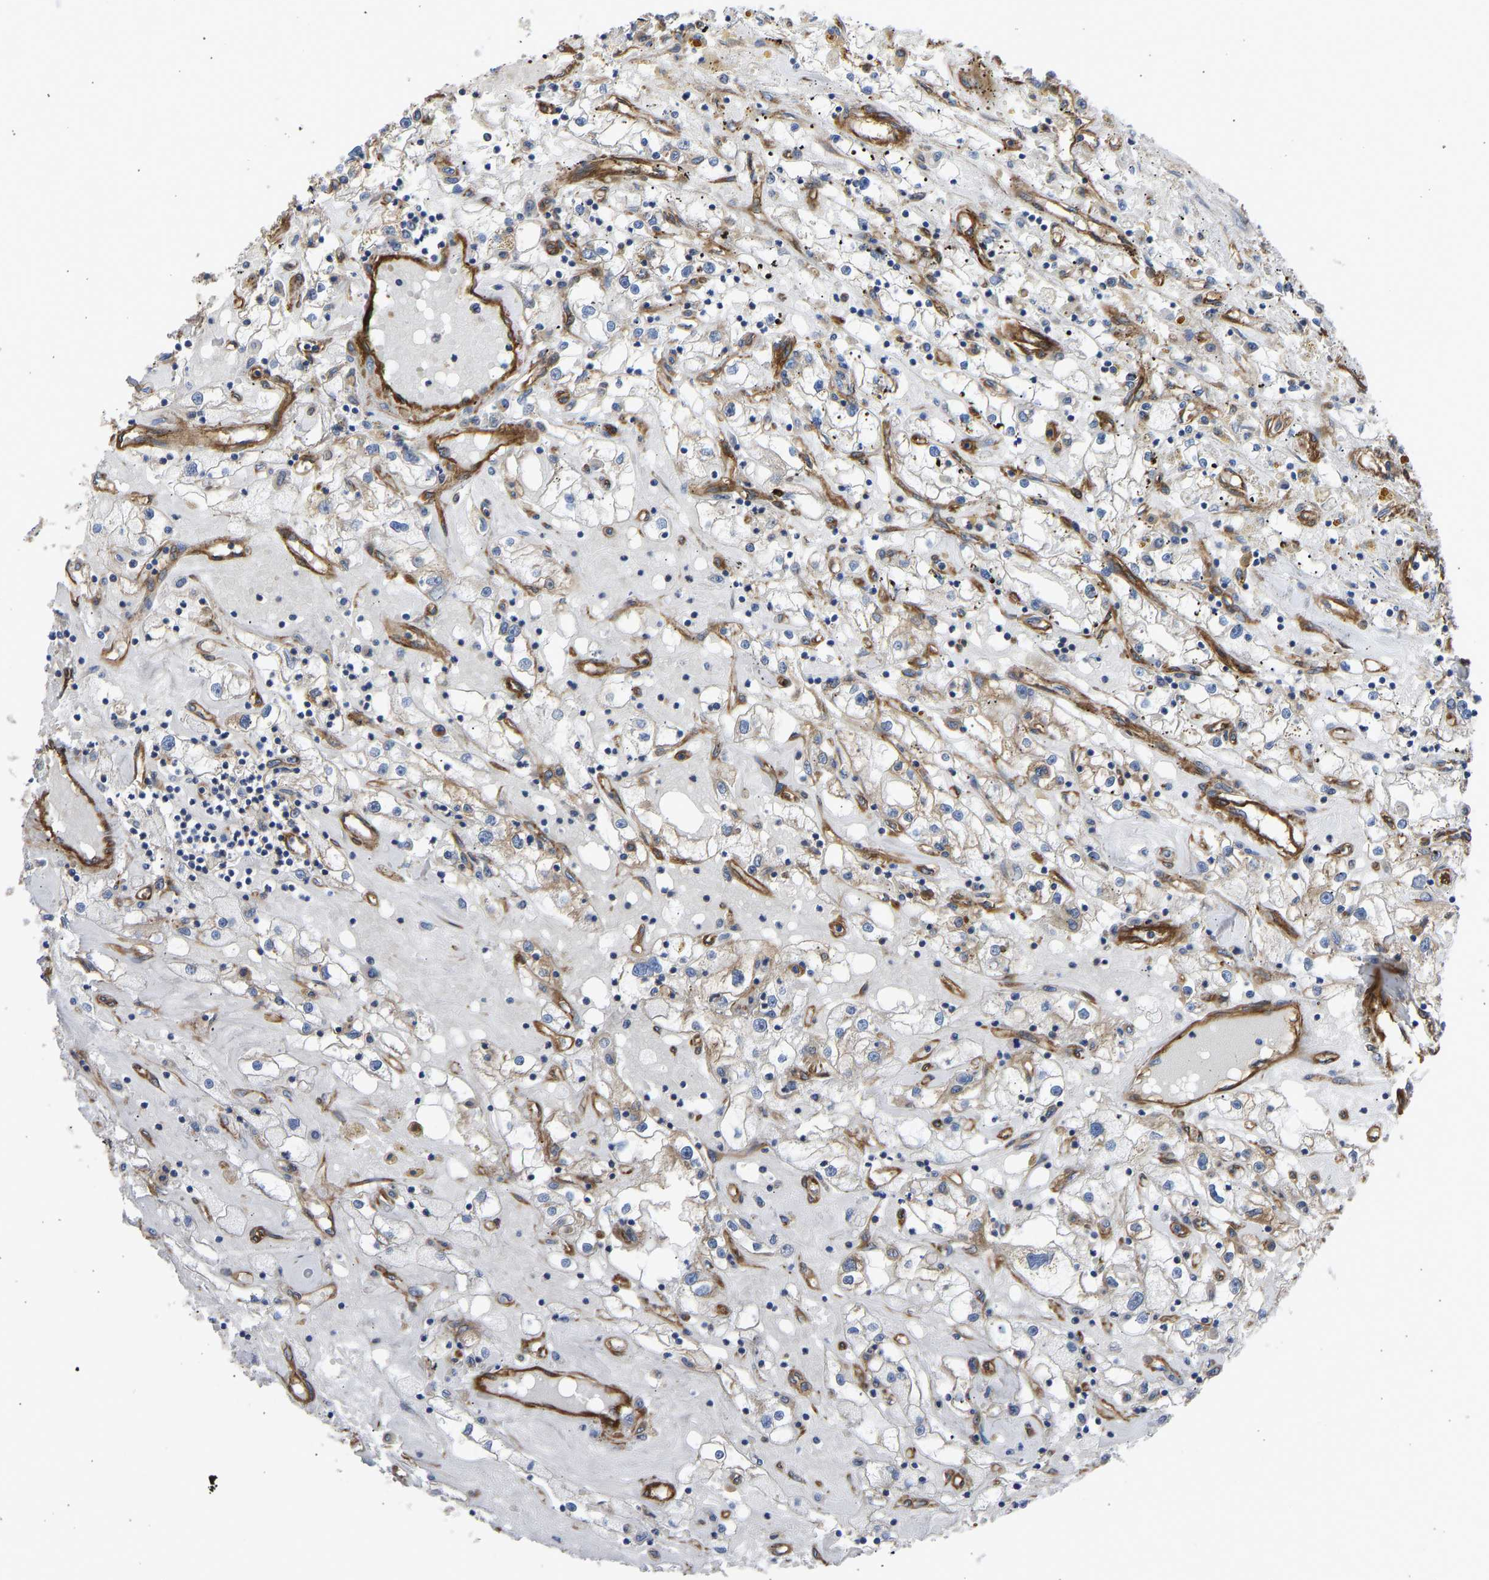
{"staining": {"intensity": "weak", "quantity": ">75%", "location": "cytoplasmic/membranous"}, "tissue": "renal cancer", "cell_type": "Tumor cells", "image_type": "cancer", "snomed": [{"axis": "morphology", "description": "Adenocarcinoma, NOS"}, {"axis": "topography", "description": "Kidney"}], "caption": "Protein analysis of renal adenocarcinoma tissue displays weak cytoplasmic/membranous expression in approximately >75% of tumor cells. (IHC, brightfield microscopy, high magnification).", "gene": "MYO1C", "patient": {"sex": "male", "age": 56}}